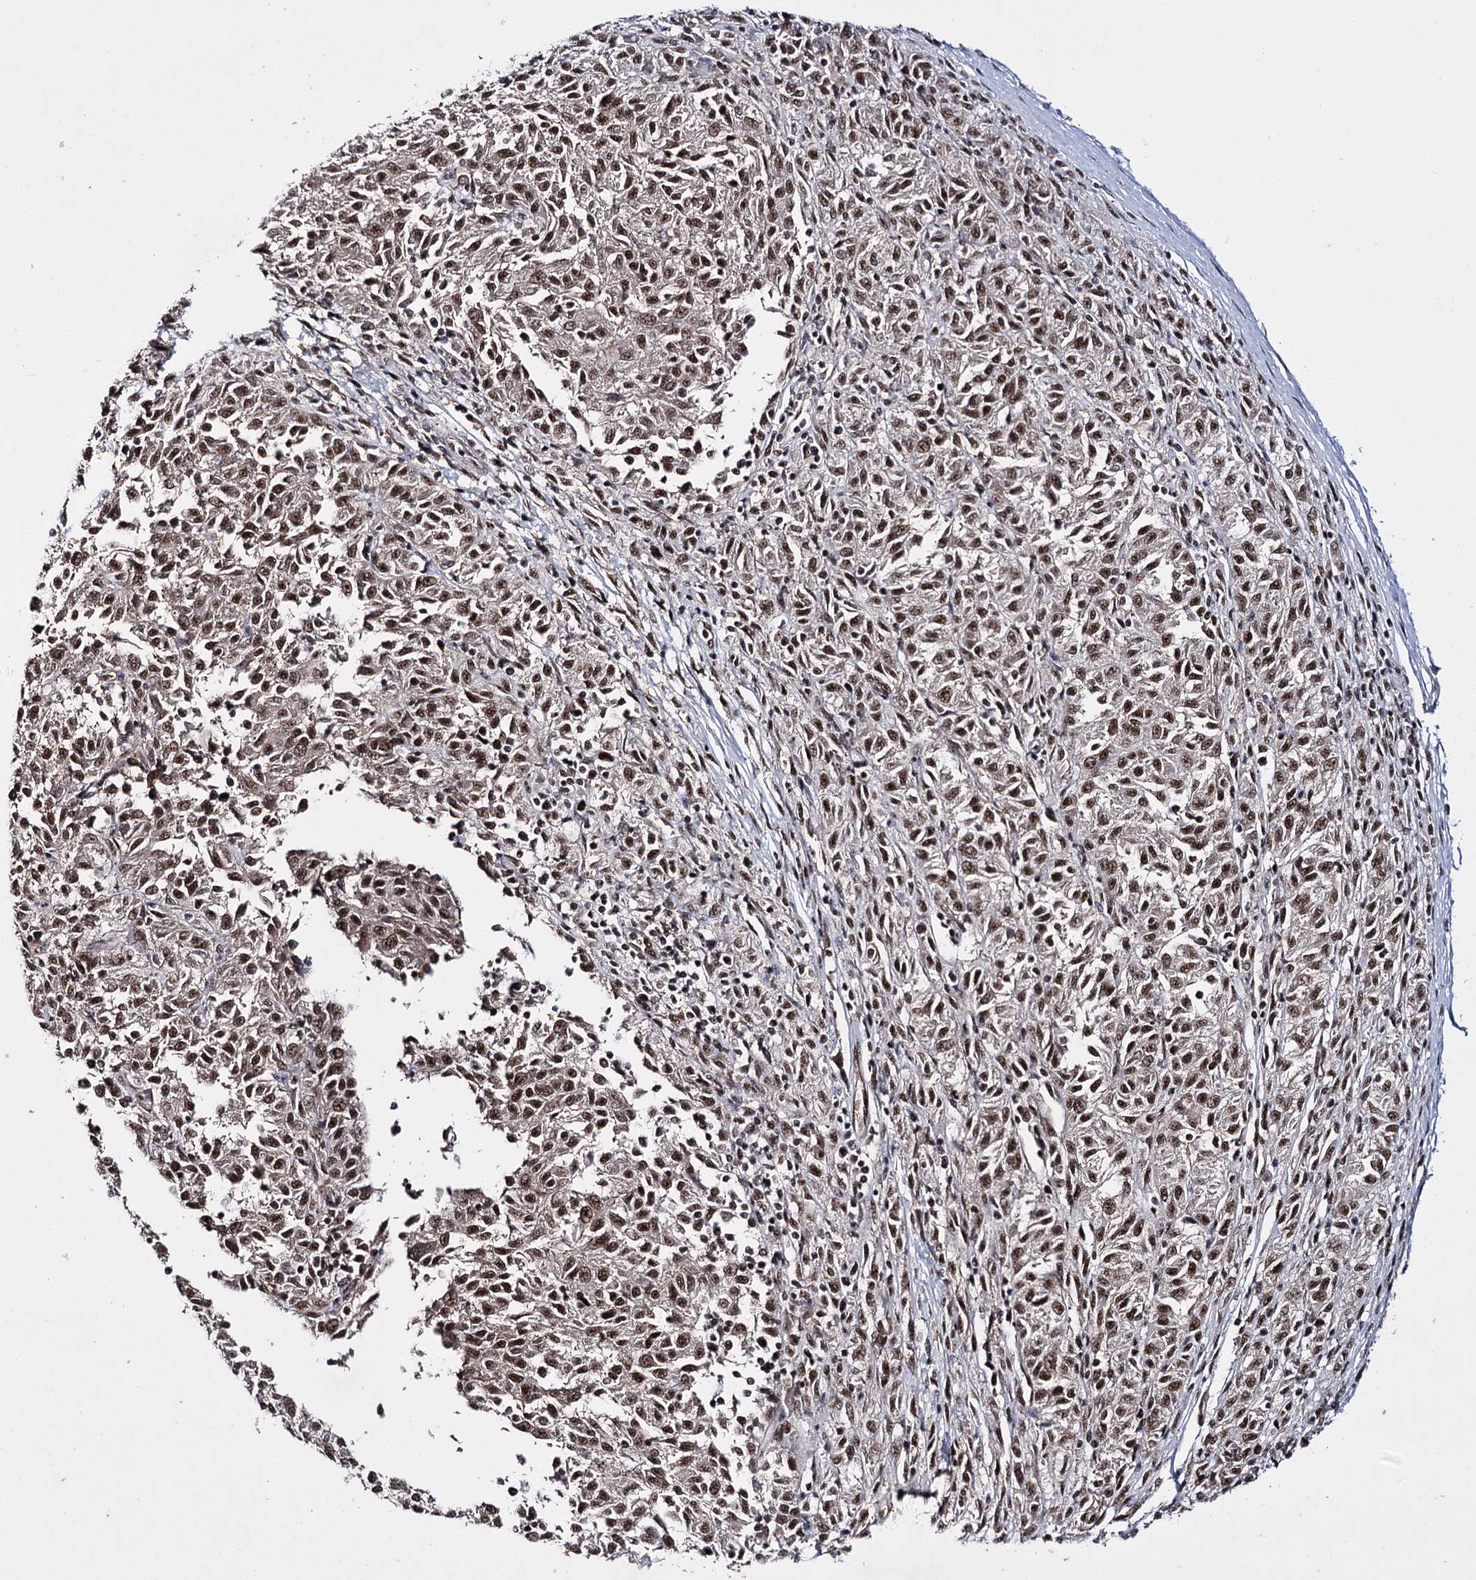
{"staining": {"intensity": "moderate", "quantity": ">75%", "location": "nuclear"}, "tissue": "melanoma", "cell_type": "Tumor cells", "image_type": "cancer", "snomed": [{"axis": "morphology", "description": "Malignant melanoma, NOS"}, {"axis": "topography", "description": "Skin"}], "caption": "High-power microscopy captured an IHC micrograph of melanoma, revealing moderate nuclear staining in about >75% of tumor cells.", "gene": "PRPF40A", "patient": {"sex": "female", "age": 72}}